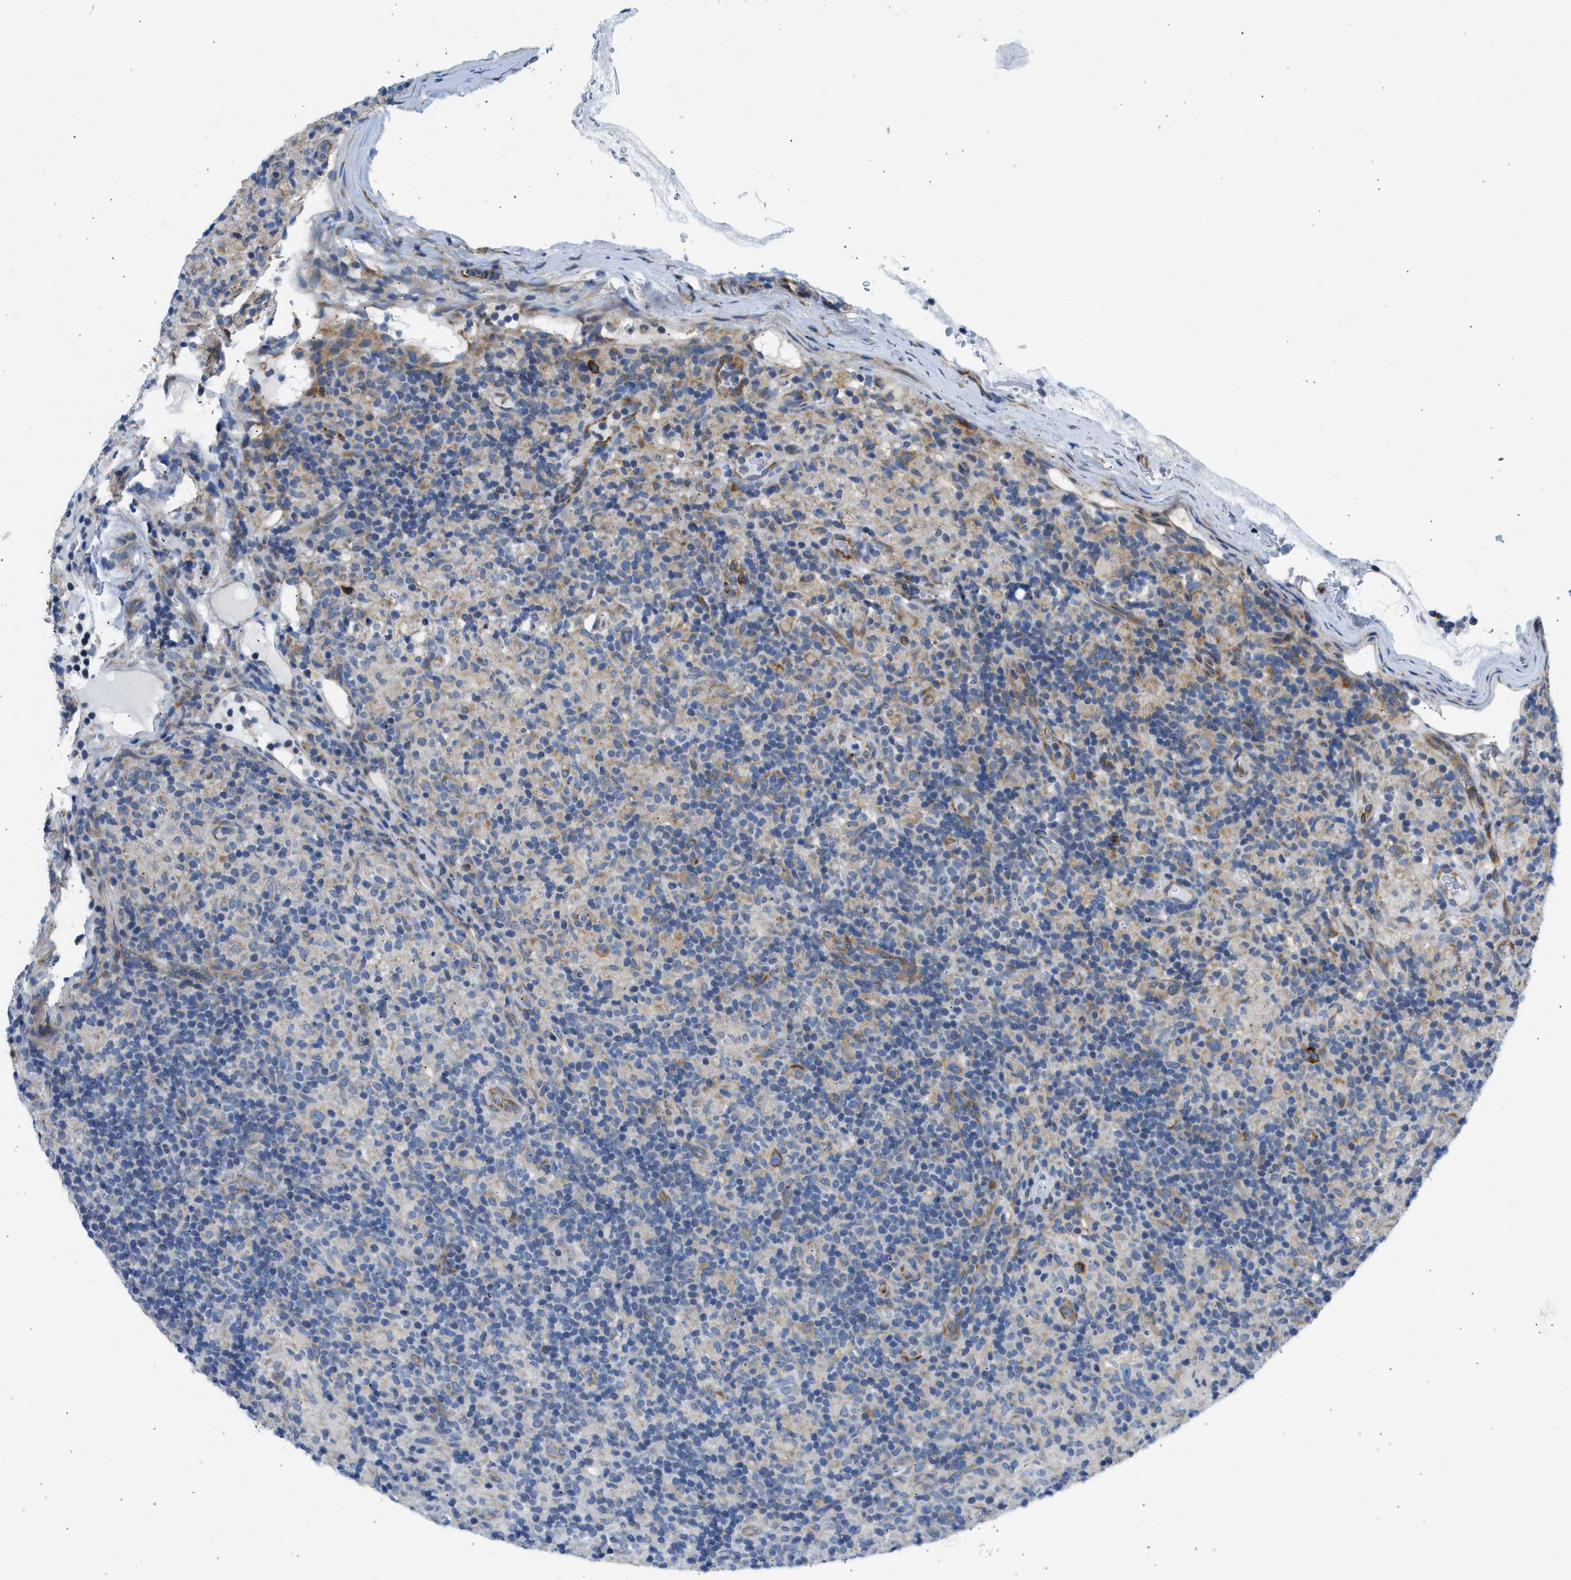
{"staining": {"intensity": "weak", "quantity": "25%-75%", "location": "cytoplasmic/membranous"}, "tissue": "lymphoma", "cell_type": "Tumor cells", "image_type": "cancer", "snomed": [{"axis": "morphology", "description": "Hodgkin's disease, NOS"}, {"axis": "topography", "description": "Lymph node"}], "caption": "The image demonstrates immunohistochemical staining of Hodgkin's disease. There is weak cytoplasmic/membranous positivity is appreciated in approximately 25%-75% of tumor cells.", "gene": "CAMKK2", "patient": {"sex": "male", "age": 70}}